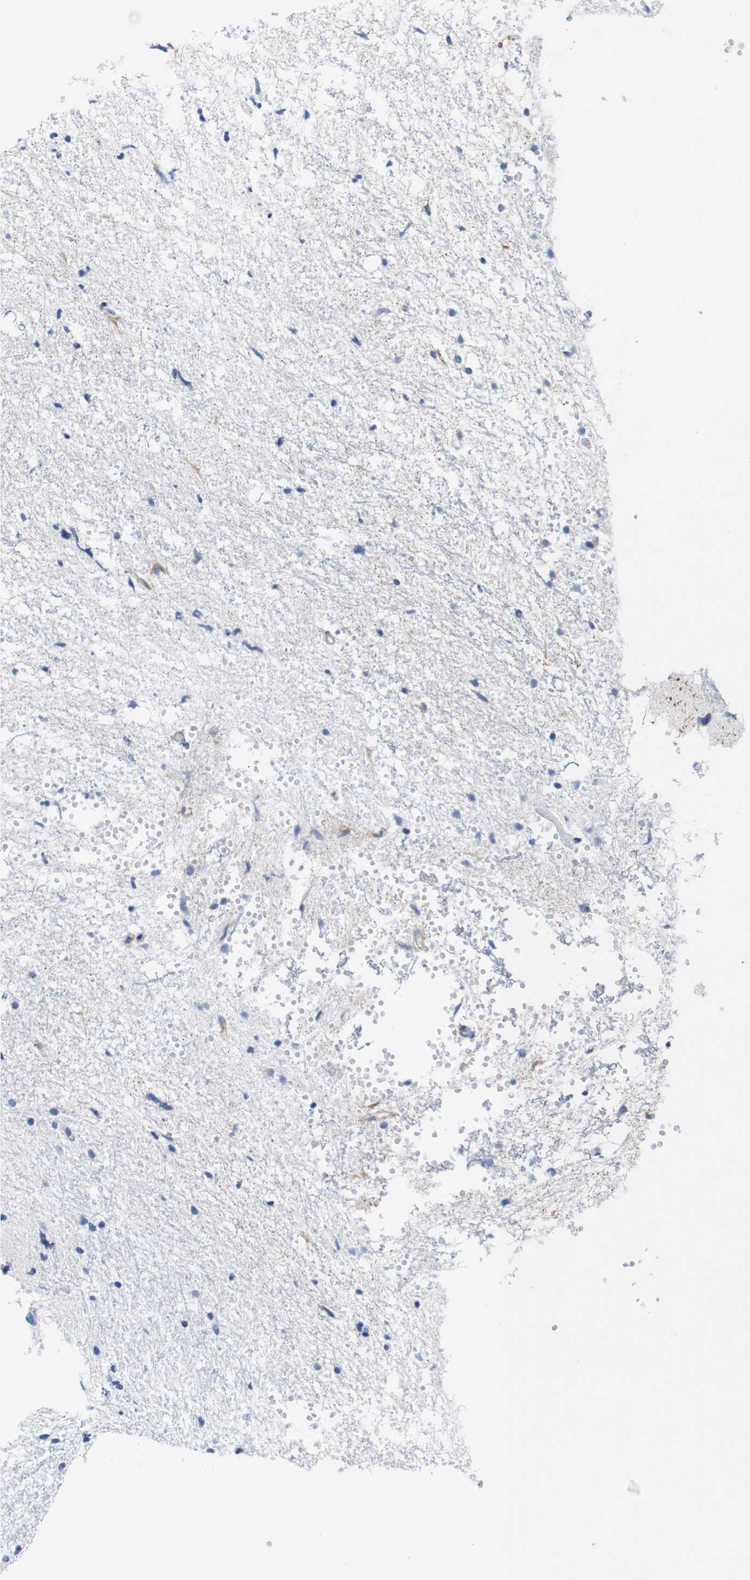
{"staining": {"intensity": "negative", "quantity": "none", "location": "none"}, "tissue": "glioma", "cell_type": "Tumor cells", "image_type": "cancer", "snomed": [{"axis": "morphology", "description": "Glioma, malignant, High grade"}, {"axis": "topography", "description": "Brain"}], "caption": "Tumor cells are negative for brown protein staining in malignant glioma (high-grade). The staining is performed using DAB (3,3'-diaminobenzidine) brown chromogen with nuclei counter-stained in using hematoxylin.", "gene": "USH1C", "patient": {"sex": "female", "age": 59}}